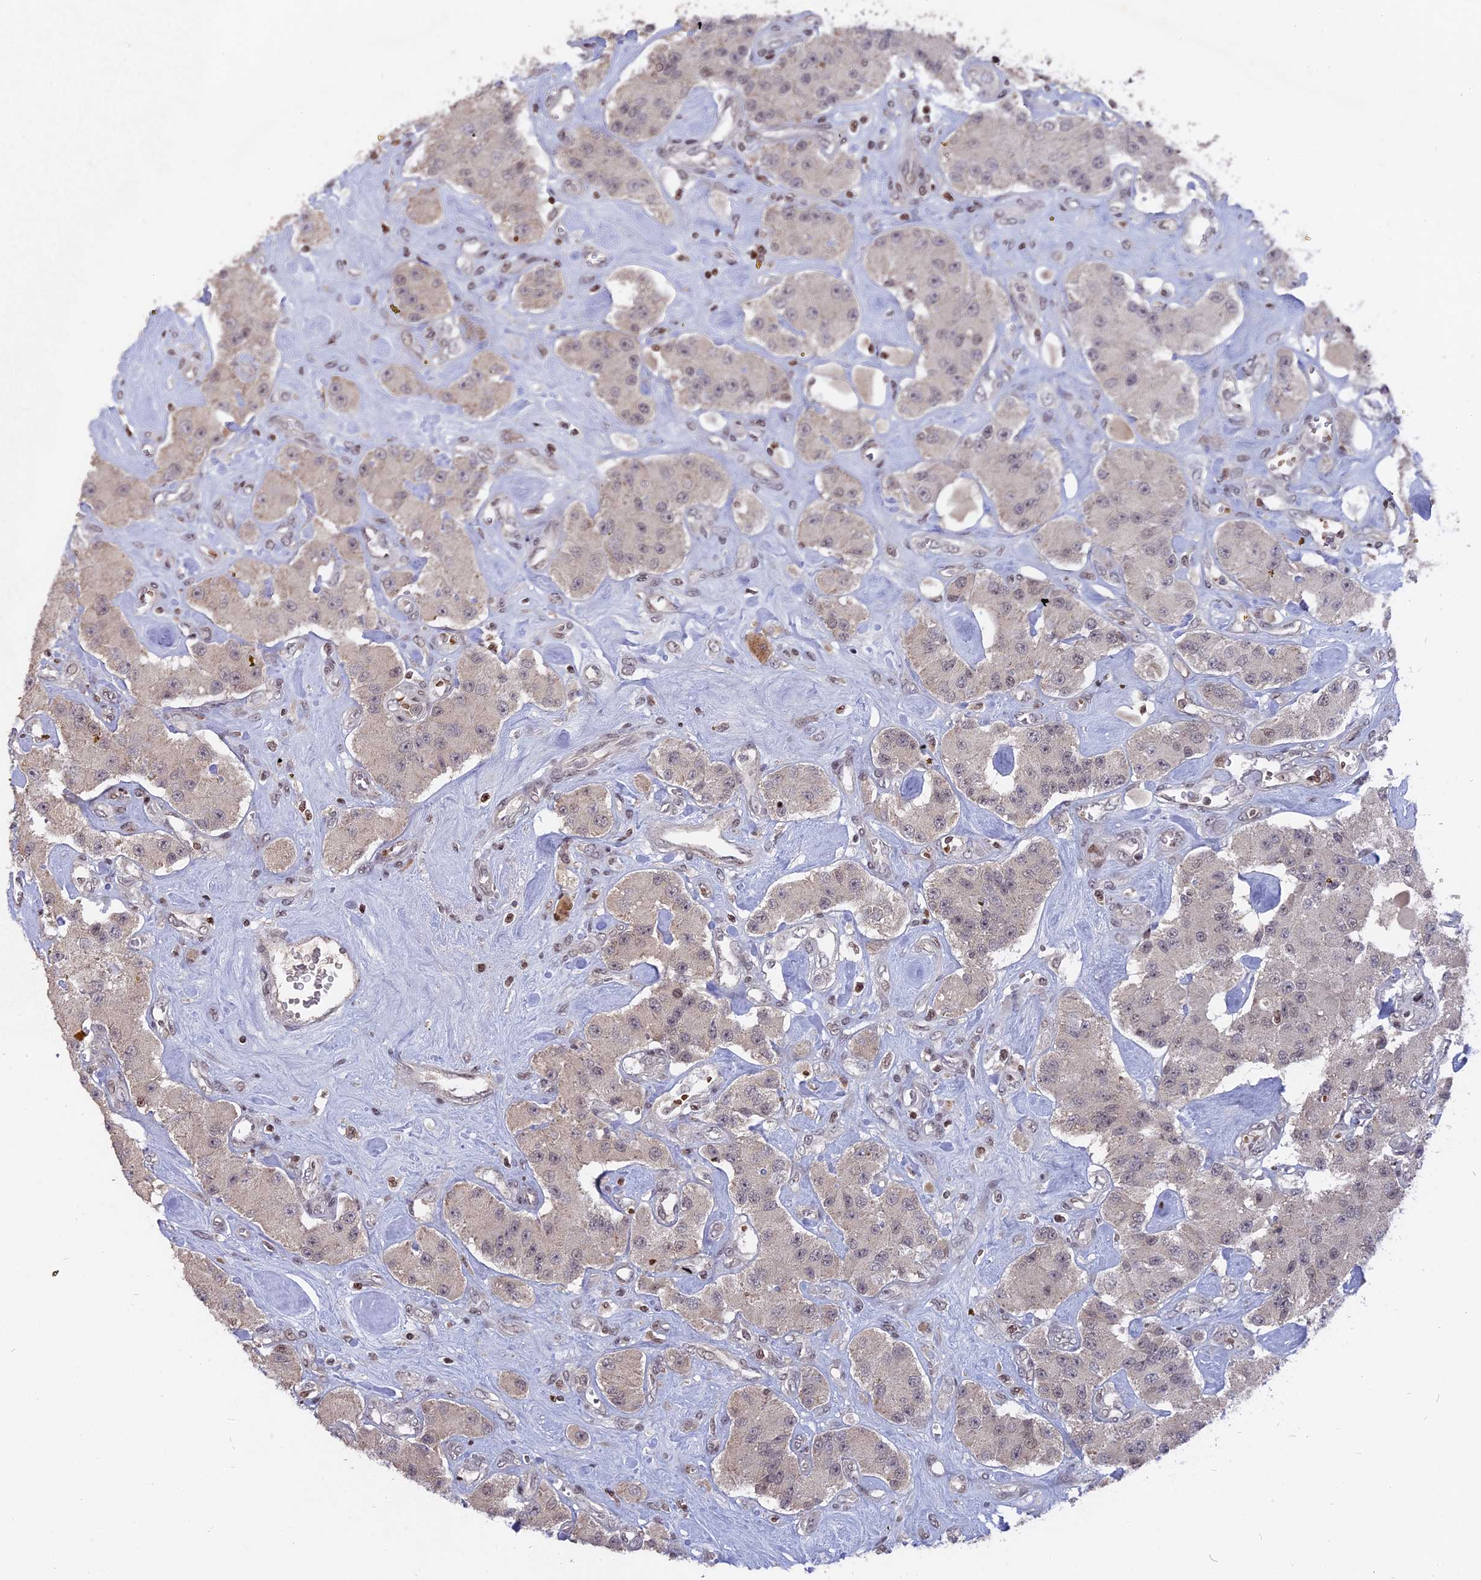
{"staining": {"intensity": "negative", "quantity": "none", "location": "none"}, "tissue": "carcinoid", "cell_type": "Tumor cells", "image_type": "cancer", "snomed": [{"axis": "morphology", "description": "Carcinoid, malignant, NOS"}, {"axis": "topography", "description": "Pancreas"}], "caption": "The histopathology image shows no staining of tumor cells in malignant carcinoid.", "gene": "NR1H3", "patient": {"sex": "male", "age": 41}}